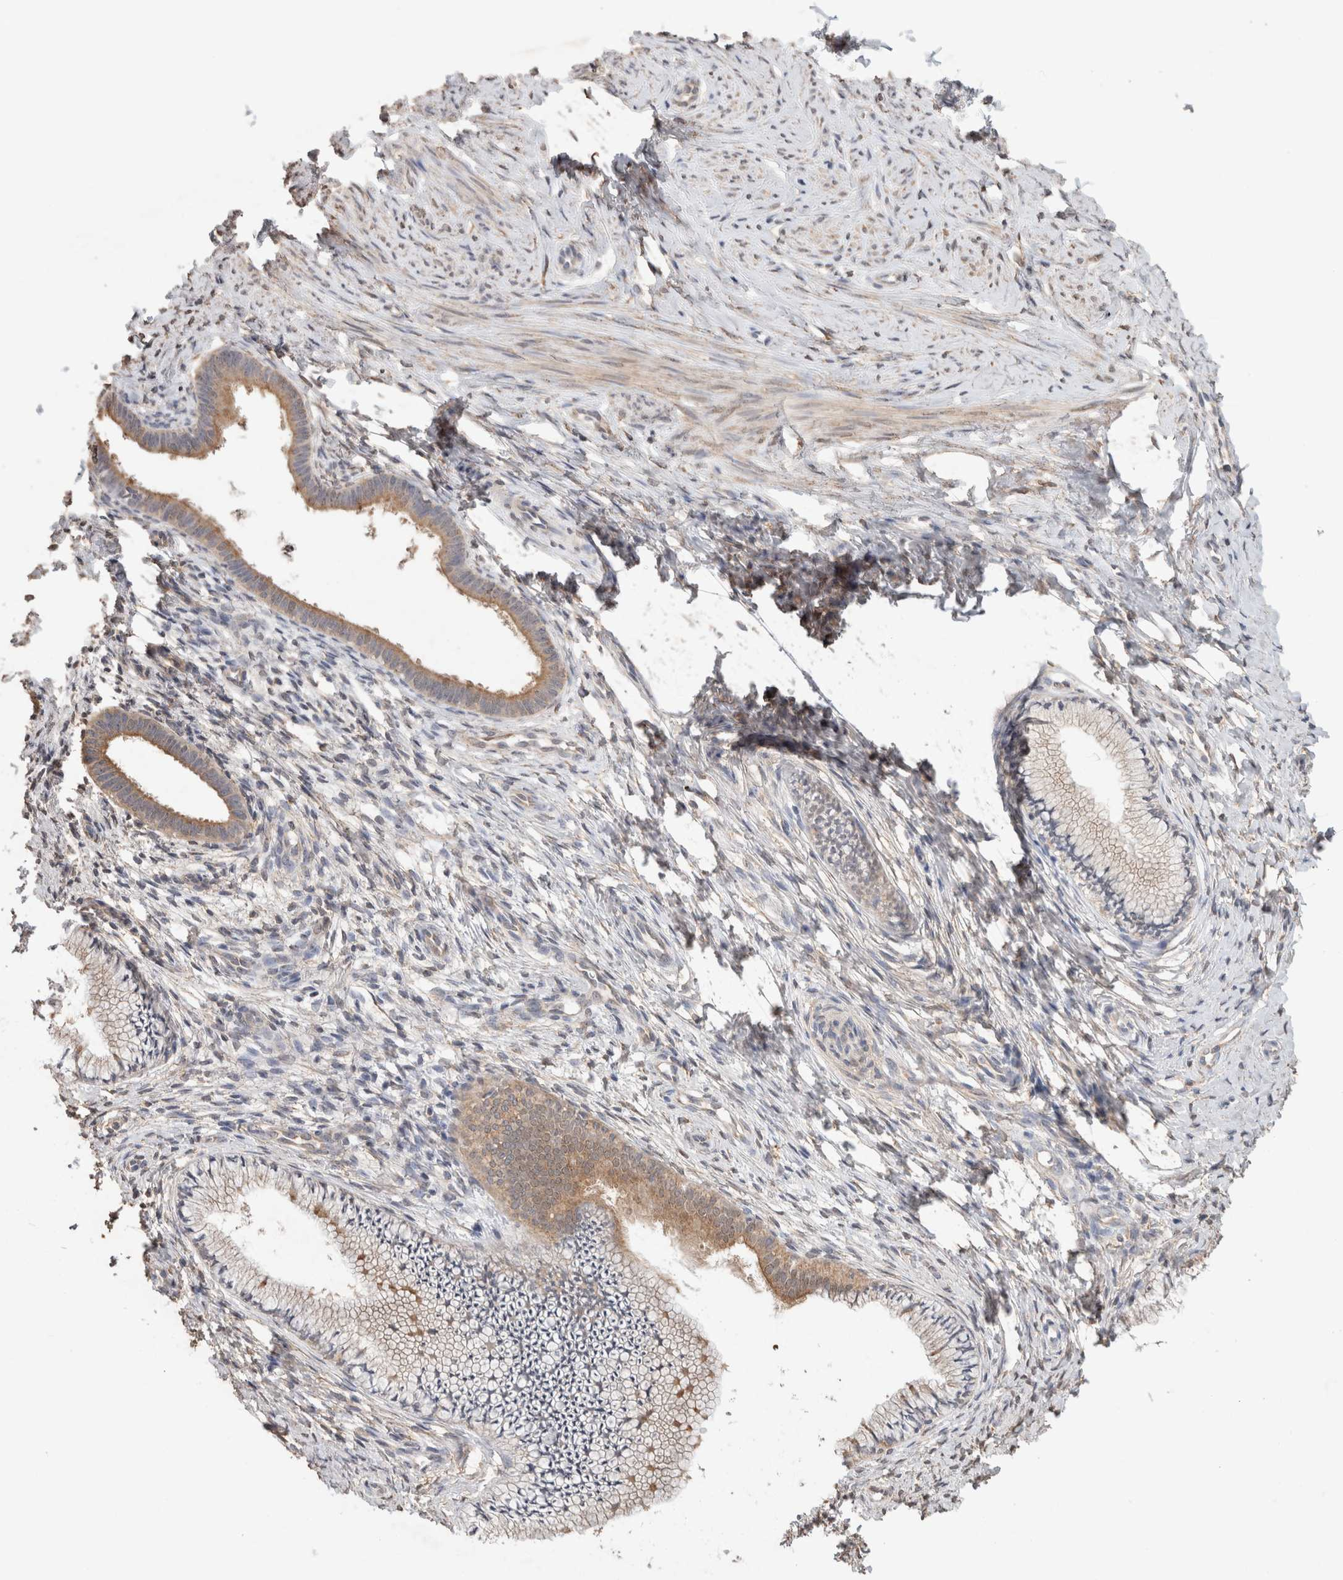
{"staining": {"intensity": "moderate", "quantity": "25%-75%", "location": "cytoplasmic/membranous"}, "tissue": "cervix", "cell_type": "Glandular cells", "image_type": "normal", "snomed": [{"axis": "morphology", "description": "Normal tissue, NOS"}, {"axis": "topography", "description": "Cervix"}], "caption": "Immunohistochemical staining of unremarkable cervix reveals moderate cytoplasmic/membranous protein positivity in approximately 25%-75% of glandular cells. (Brightfield microscopy of DAB IHC at high magnification).", "gene": "RAB14", "patient": {"sex": "female", "age": 36}}